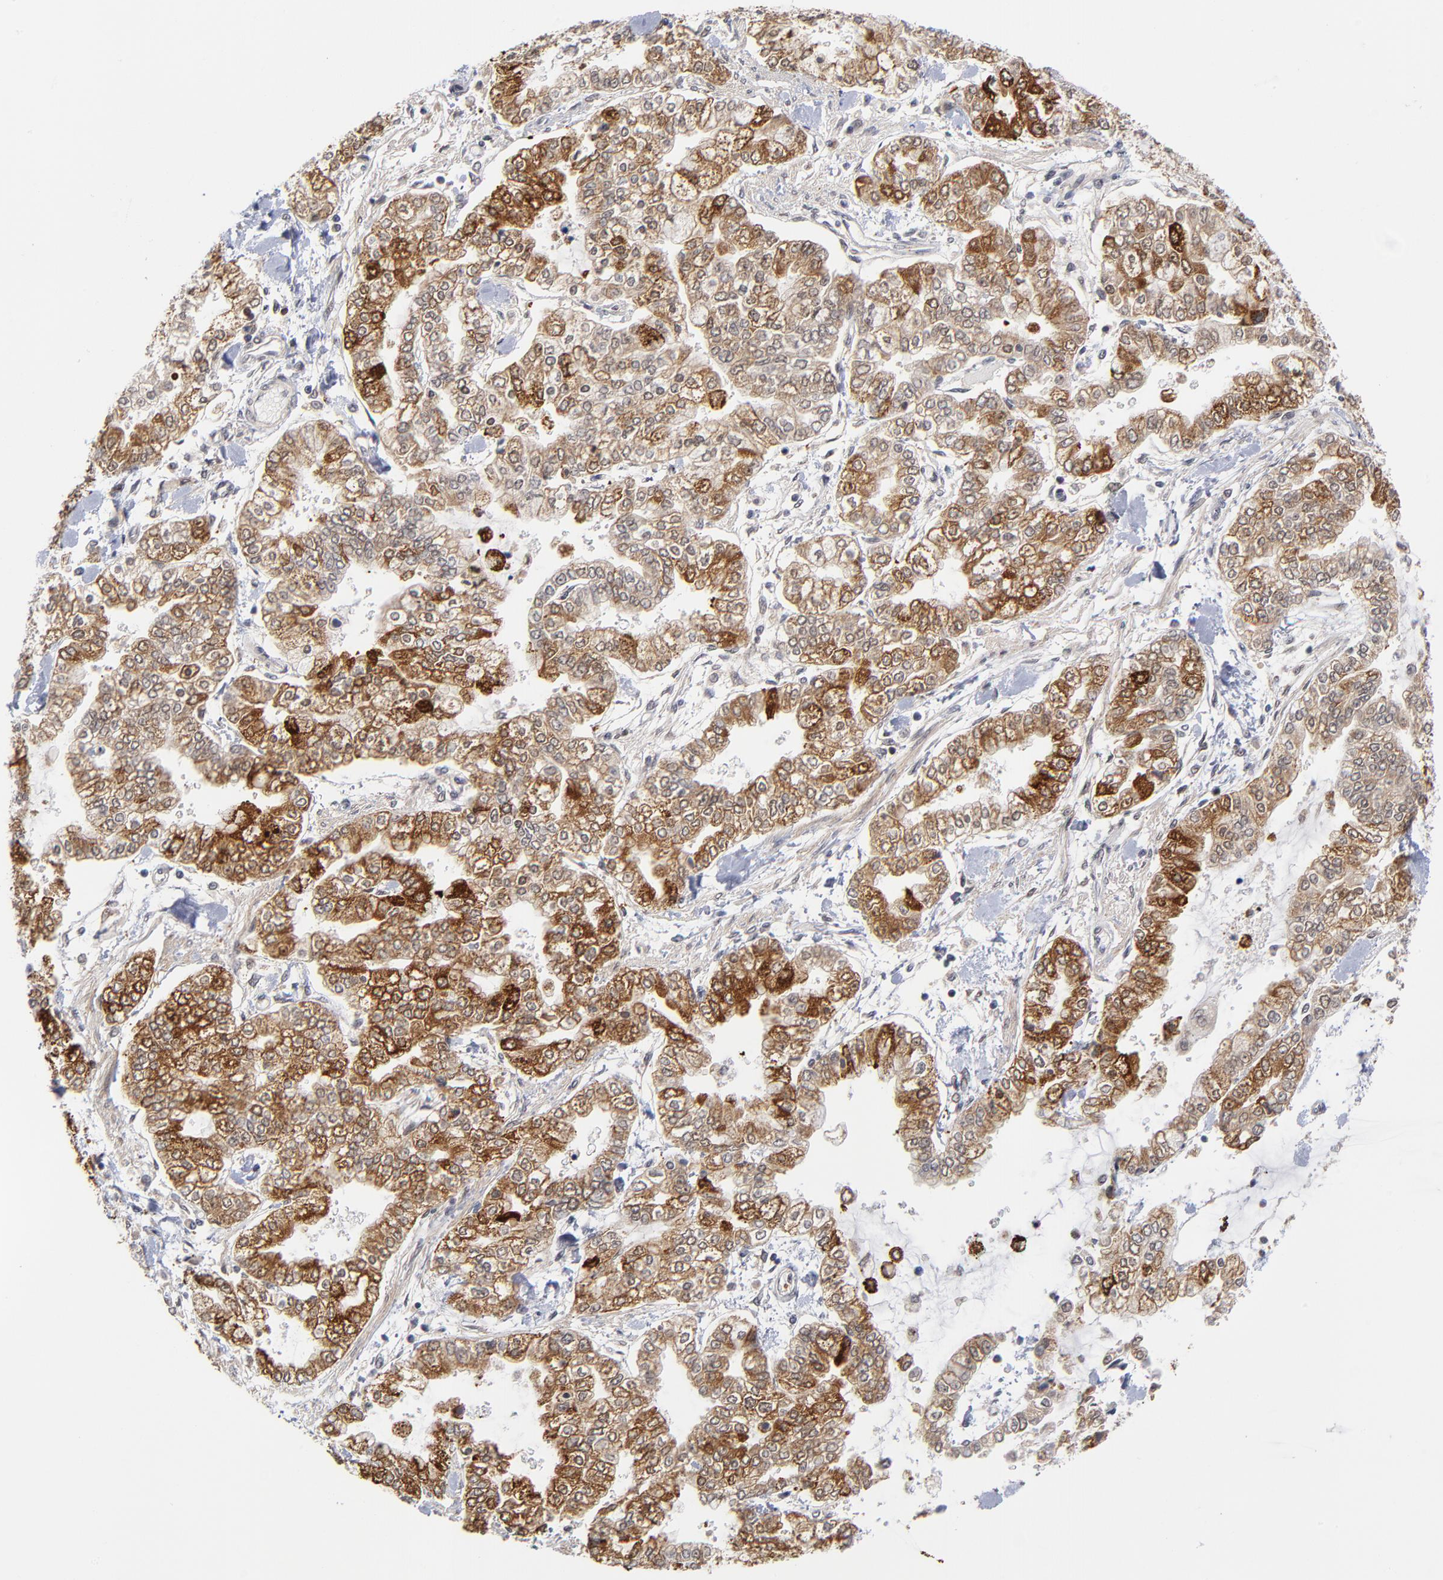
{"staining": {"intensity": "moderate", "quantity": ">75%", "location": "cytoplasmic/membranous"}, "tissue": "stomach cancer", "cell_type": "Tumor cells", "image_type": "cancer", "snomed": [{"axis": "morphology", "description": "Normal tissue, NOS"}, {"axis": "morphology", "description": "Adenocarcinoma, NOS"}, {"axis": "topography", "description": "Stomach, upper"}, {"axis": "topography", "description": "Stomach"}], "caption": "Human stomach cancer stained with a protein marker demonstrates moderate staining in tumor cells.", "gene": "ZNF419", "patient": {"sex": "male", "age": 76}}